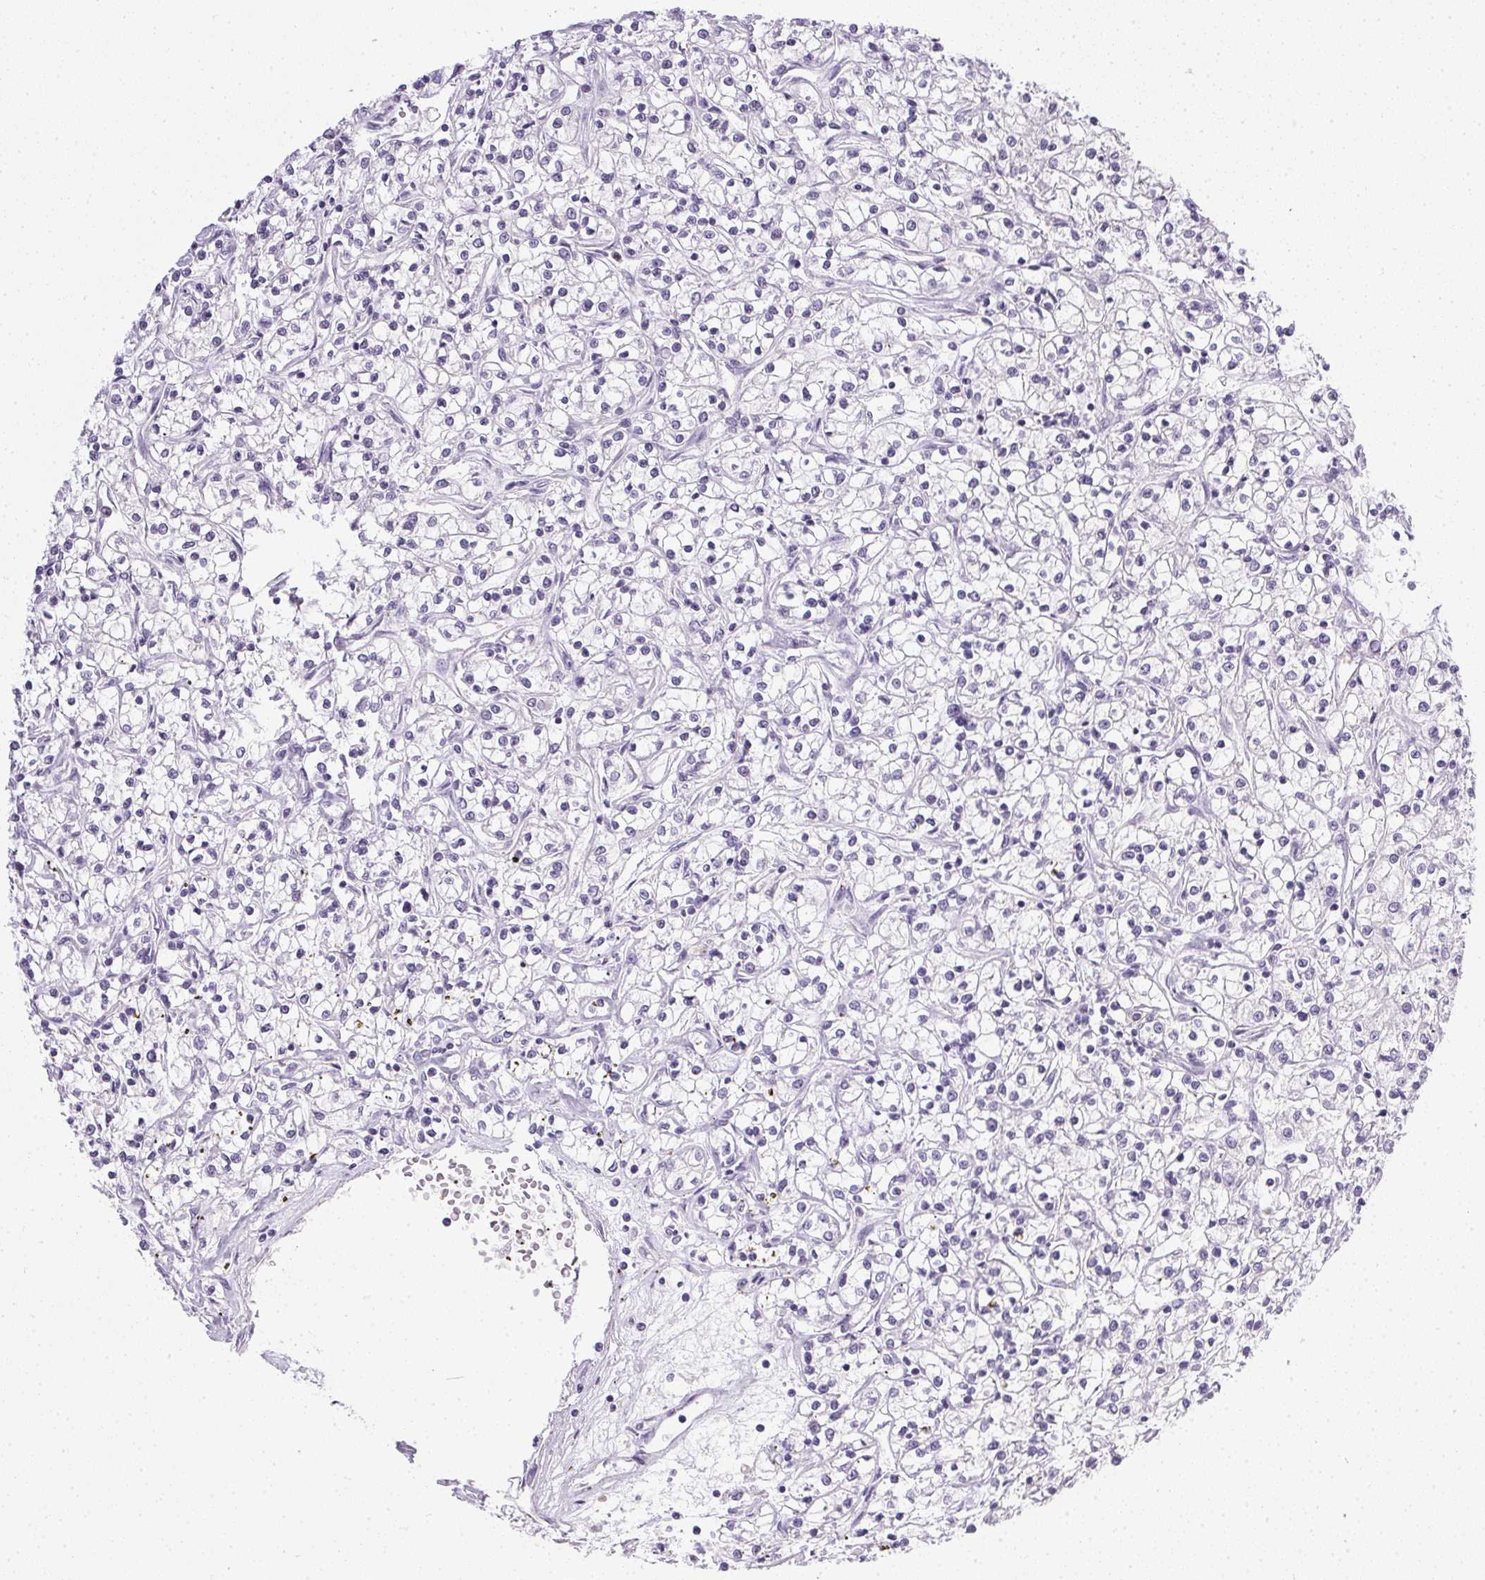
{"staining": {"intensity": "negative", "quantity": "none", "location": "none"}, "tissue": "renal cancer", "cell_type": "Tumor cells", "image_type": "cancer", "snomed": [{"axis": "morphology", "description": "Adenocarcinoma, NOS"}, {"axis": "topography", "description": "Kidney"}], "caption": "Image shows no protein expression in tumor cells of adenocarcinoma (renal) tissue.", "gene": "DNAJC5G", "patient": {"sex": "female", "age": 59}}